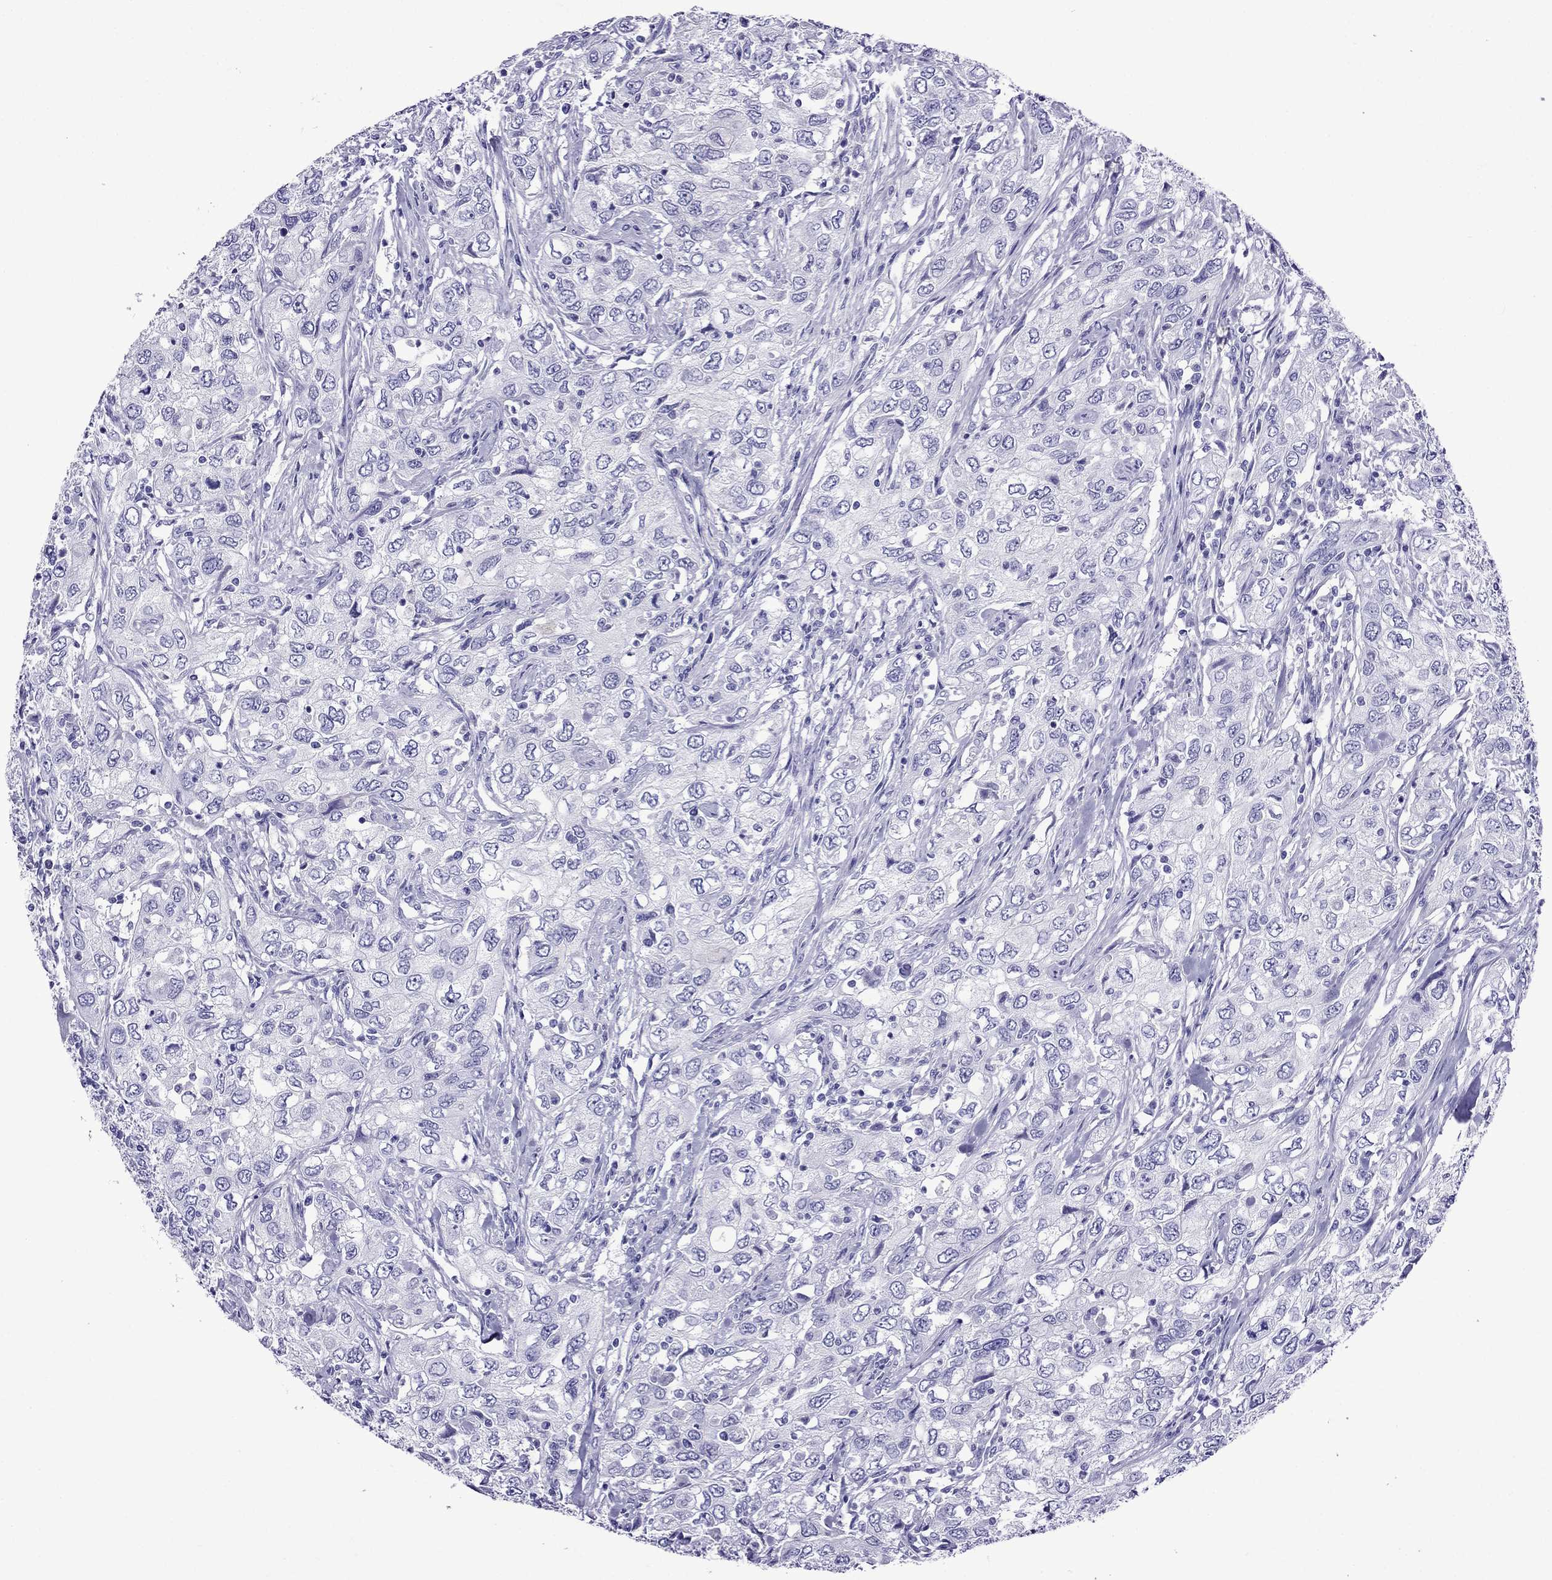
{"staining": {"intensity": "negative", "quantity": "none", "location": "none"}, "tissue": "urothelial cancer", "cell_type": "Tumor cells", "image_type": "cancer", "snomed": [{"axis": "morphology", "description": "Urothelial carcinoma, High grade"}, {"axis": "topography", "description": "Urinary bladder"}], "caption": "This is an immunohistochemistry micrograph of human high-grade urothelial carcinoma. There is no staining in tumor cells.", "gene": "CRYBA1", "patient": {"sex": "male", "age": 76}}